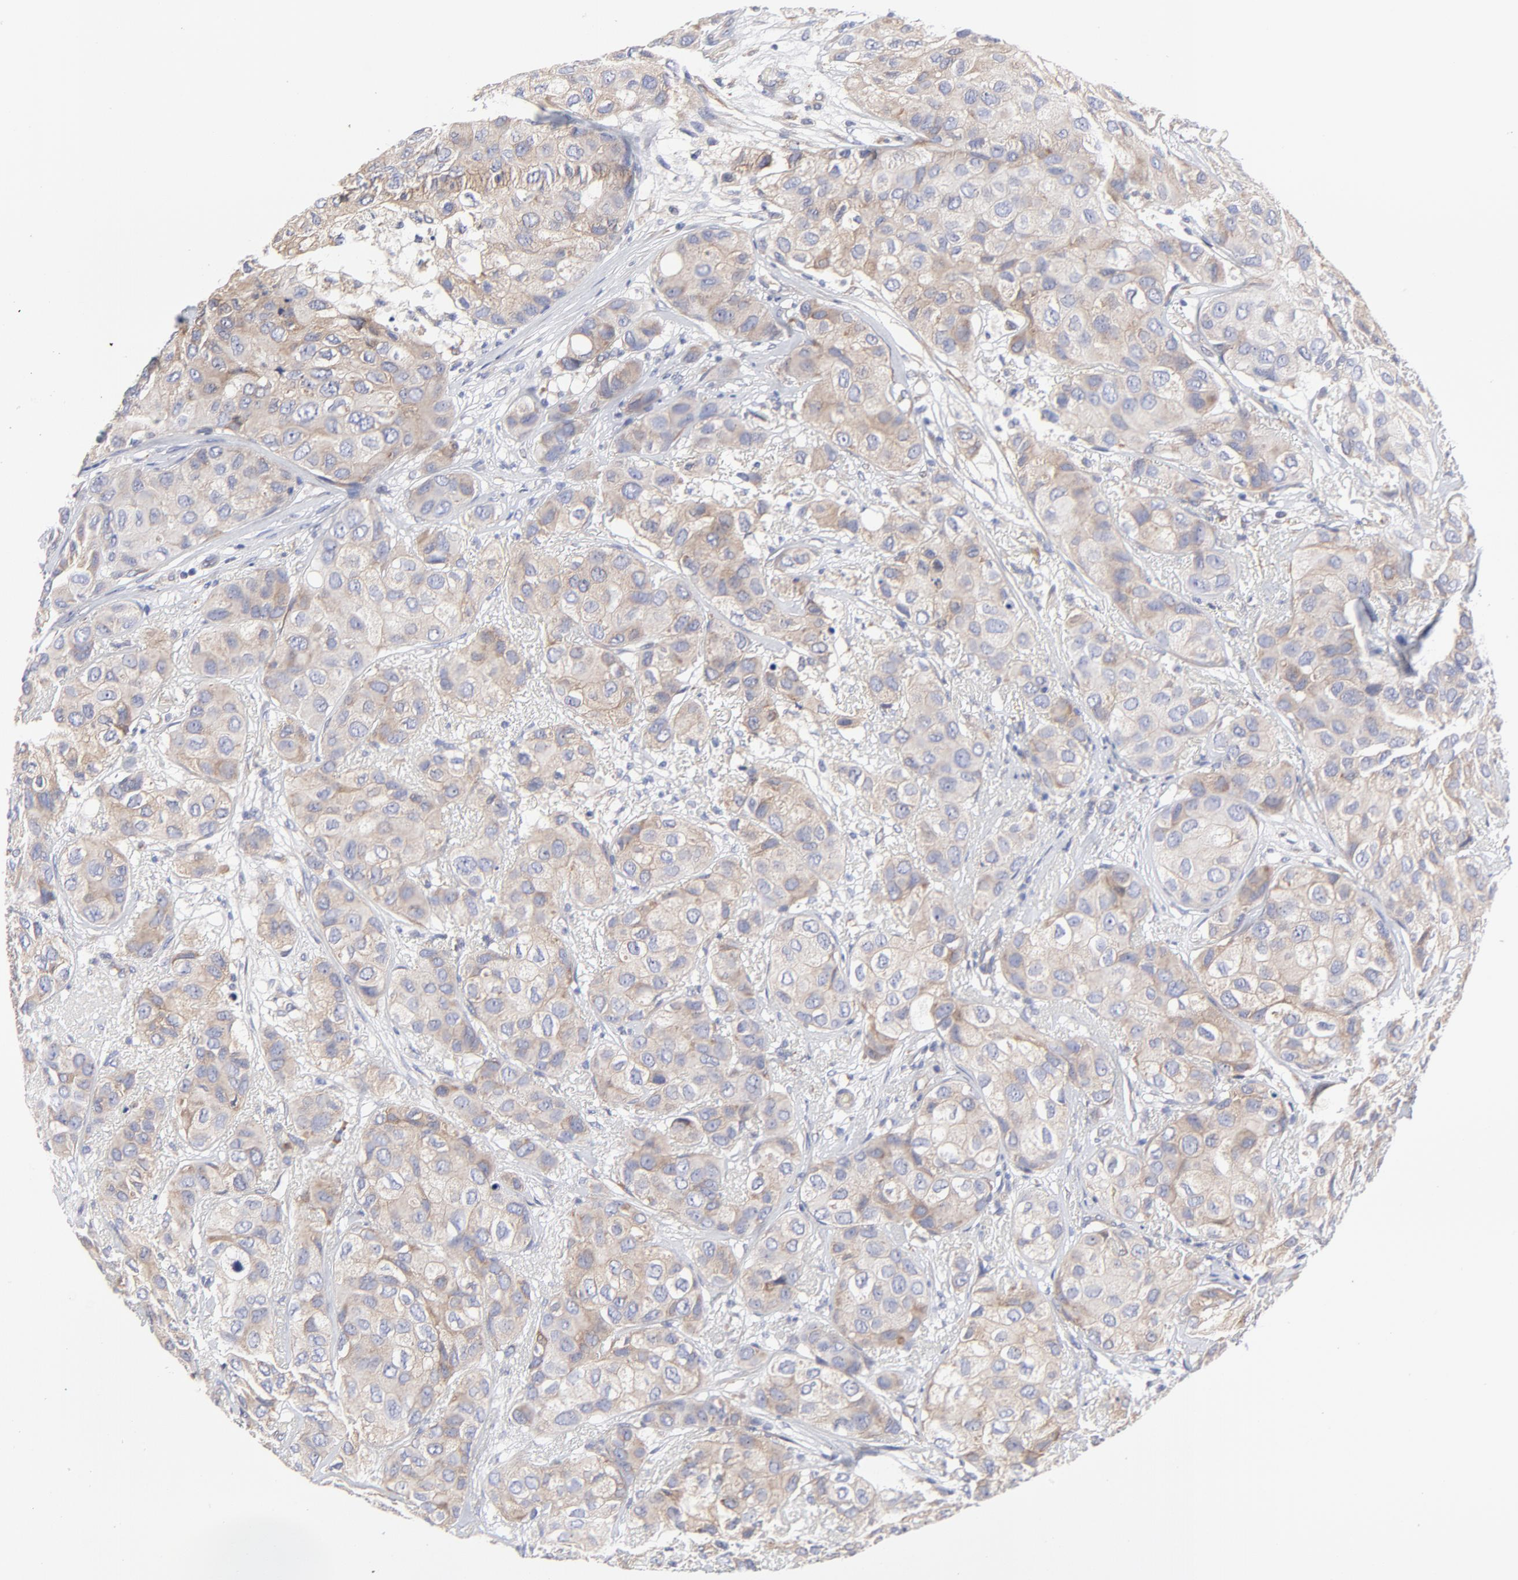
{"staining": {"intensity": "moderate", "quantity": ">75%", "location": "cytoplasmic/membranous"}, "tissue": "breast cancer", "cell_type": "Tumor cells", "image_type": "cancer", "snomed": [{"axis": "morphology", "description": "Duct carcinoma"}, {"axis": "topography", "description": "Breast"}], "caption": "This is an image of immunohistochemistry staining of intraductal carcinoma (breast), which shows moderate staining in the cytoplasmic/membranous of tumor cells.", "gene": "MOSPD2", "patient": {"sex": "female", "age": 68}}